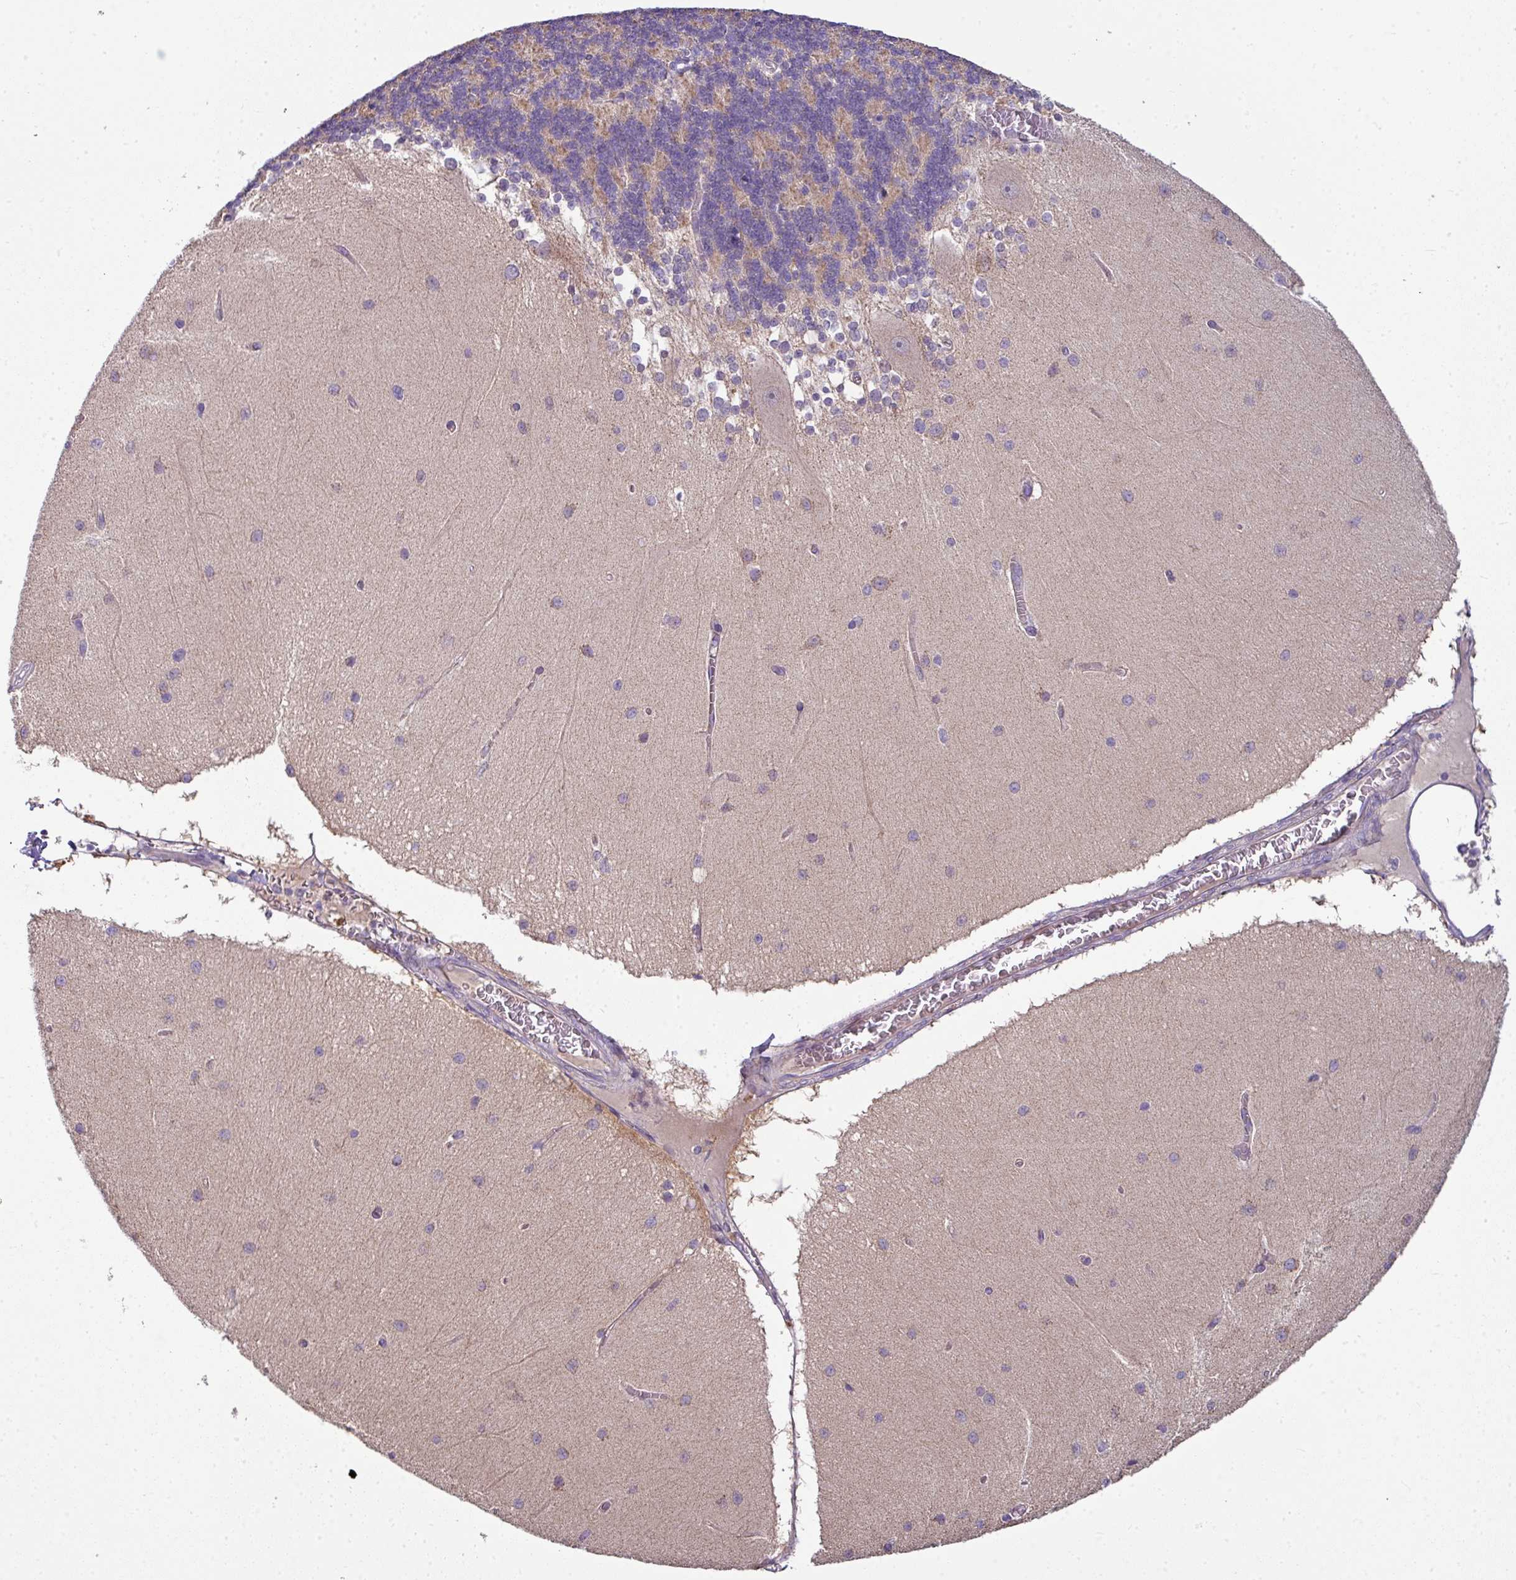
{"staining": {"intensity": "moderate", "quantity": "25%-75%", "location": "cytoplasmic/membranous"}, "tissue": "cerebellum", "cell_type": "Cells in granular layer", "image_type": "normal", "snomed": [{"axis": "morphology", "description": "Normal tissue, NOS"}, {"axis": "topography", "description": "Cerebellum"}], "caption": "Brown immunohistochemical staining in normal cerebellum exhibits moderate cytoplasmic/membranous positivity in about 25%-75% of cells in granular layer. (DAB (3,3'-diaminobenzidine) IHC with brightfield microscopy, high magnification).", "gene": "PALS2", "patient": {"sex": "female", "age": 54}}